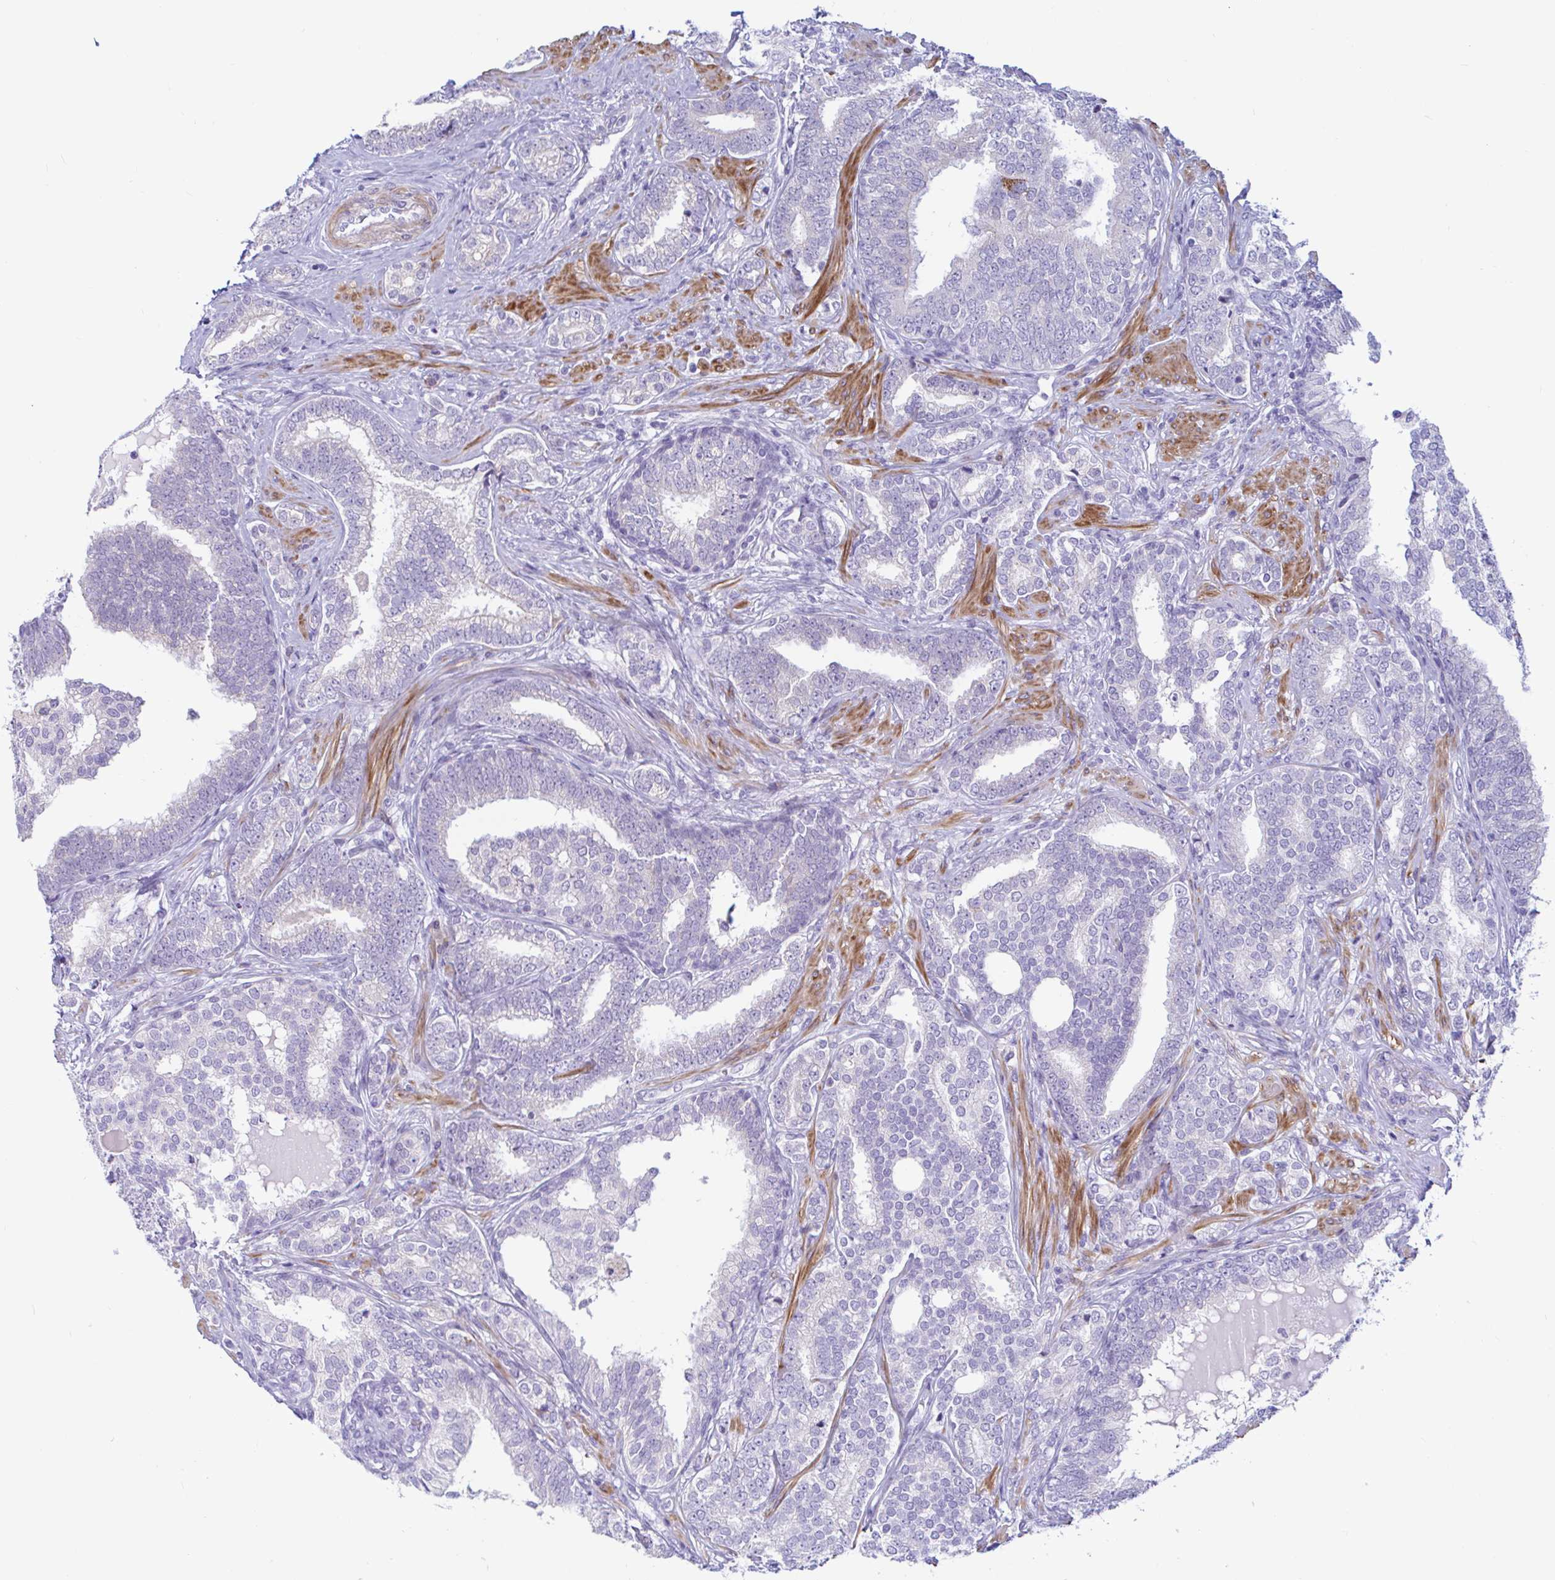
{"staining": {"intensity": "negative", "quantity": "none", "location": "none"}, "tissue": "prostate cancer", "cell_type": "Tumor cells", "image_type": "cancer", "snomed": [{"axis": "morphology", "description": "Adenocarcinoma, High grade"}, {"axis": "topography", "description": "Prostate"}], "caption": "Tumor cells are negative for protein expression in human prostate cancer. (Immunohistochemistry (ihc), brightfield microscopy, high magnification).", "gene": "NBPF3", "patient": {"sex": "male", "age": 72}}